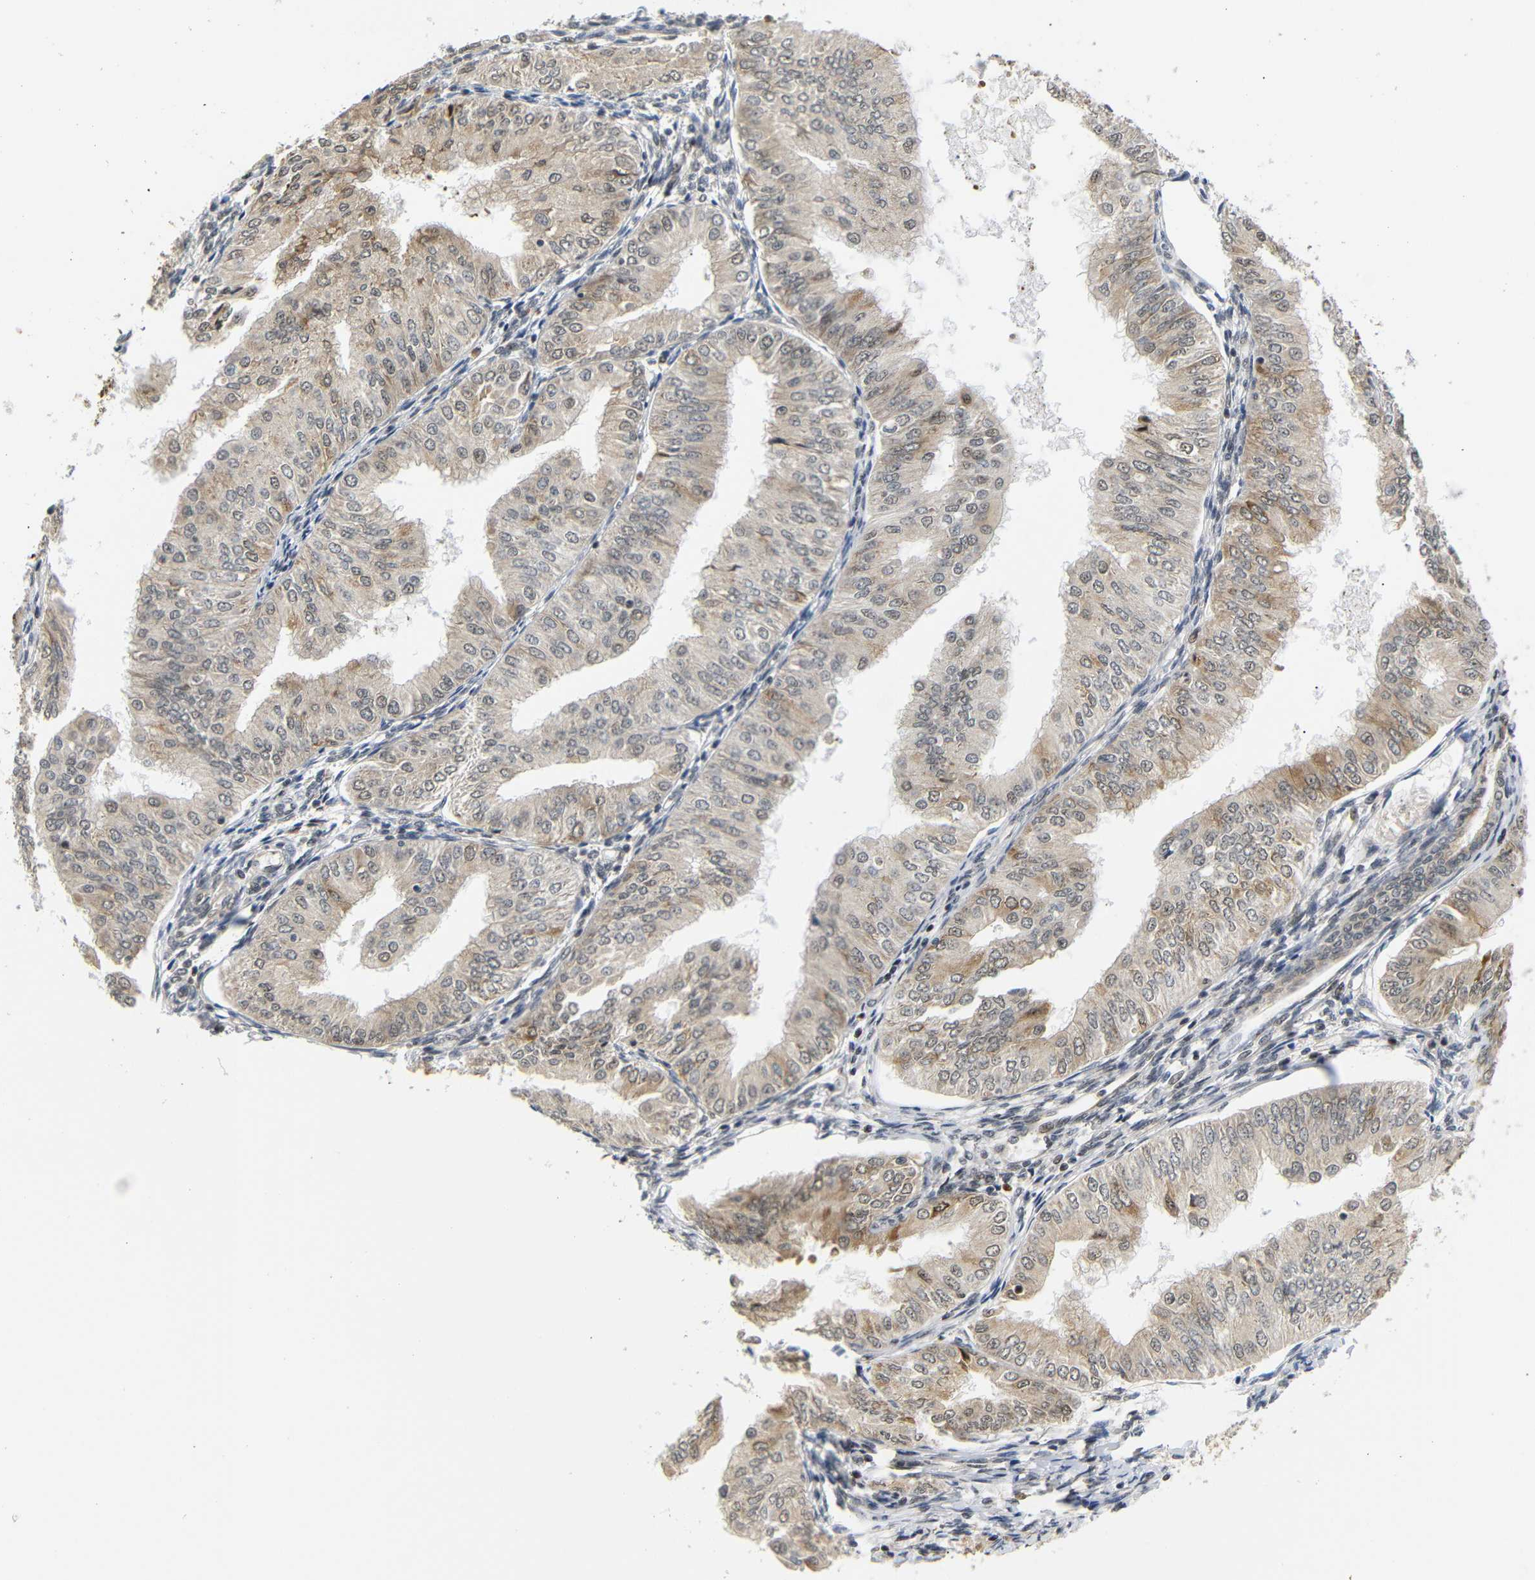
{"staining": {"intensity": "weak", "quantity": ">75%", "location": "cytoplasmic/membranous,nuclear"}, "tissue": "endometrial cancer", "cell_type": "Tumor cells", "image_type": "cancer", "snomed": [{"axis": "morphology", "description": "Adenocarcinoma, NOS"}, {"axis": "topography", "description": "Endometrium"}], "caption": "Endometrial cancer (adenocarcinoma) stained with a protein marker displays weak staining in tumor cells.", "gene": "GJA5", "patient": {"sex": "female", "age": 53}}